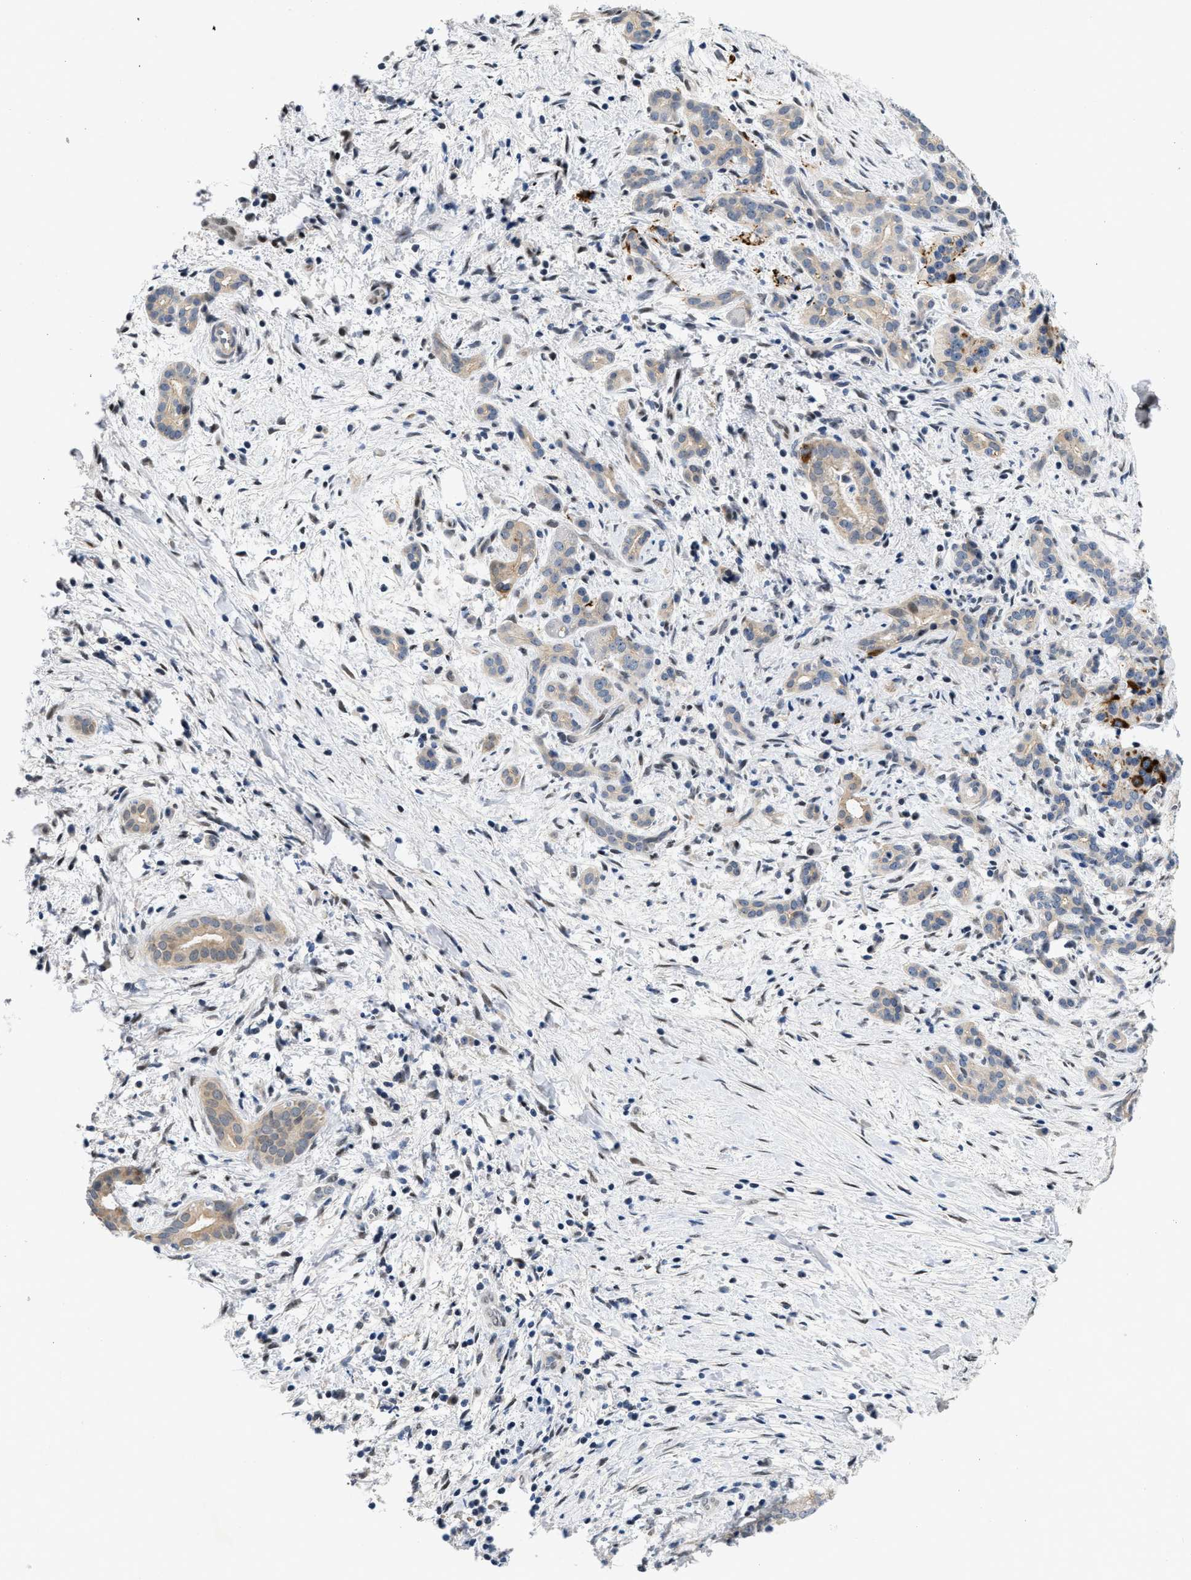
{"staining": {"intensity": "weak", "quantity": ">75%", "location": "cytoplasmic/membranous"}, "tissue": "pancreatic cancer", "cell_type": "Tumor cells", "image_type": "cancer", "snomed": [{"axis": "morphology", "description": "Adenocarcinoma, NOS"}, {"axis": "topography", "description": "Pancreas"}], "caption": "IHC photomicrograph of pancreatic cancer (adenocarcinoma) stained for a protein (brown), which exhibits low levels of weak cytoplasmic/membranous staining in approximately >75% of tumor cells.", "gene": "VIP", "patient": {"sex": "female", "age": 70}}